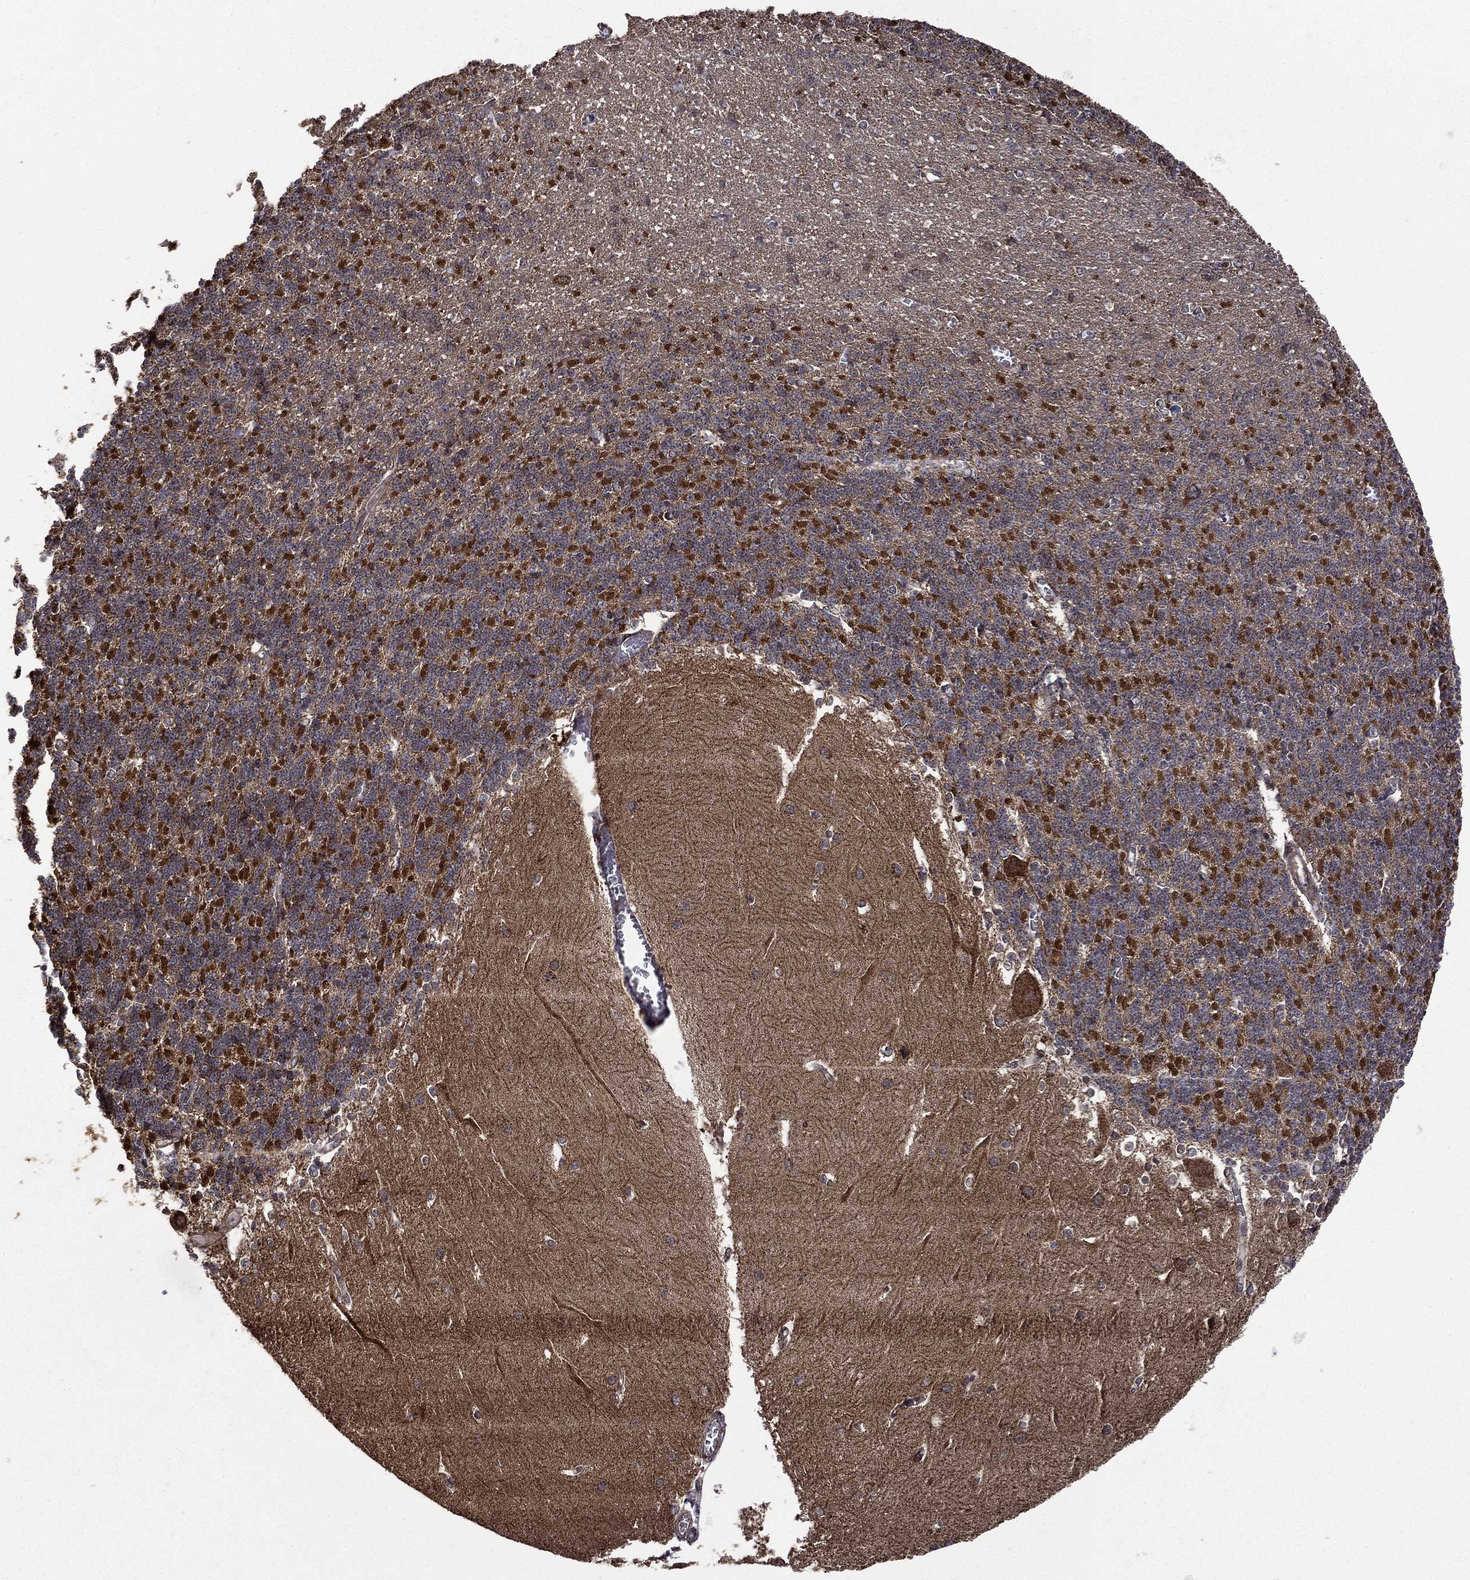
{"staining": {"intensity": "strong", "quantity": "<25%", "location": "nuclear"}, "tissue": "cerebellum", "cell_type": "Cells in granular layer", "image_type": "normal", "snomed": [{"axis": "morphology", "description": "Normal tissue, NOS"}, {"axis": "topography", "description": "Cerebellum"}], "caption": "An image showing strong nuclear staining in about <25% of cells in granular layer in unremarkable cerebellum, as visualized by brown immunohistochemical staining.", "gene": "GIMAP6", "patient": {"sex": "male", "age": 37}}